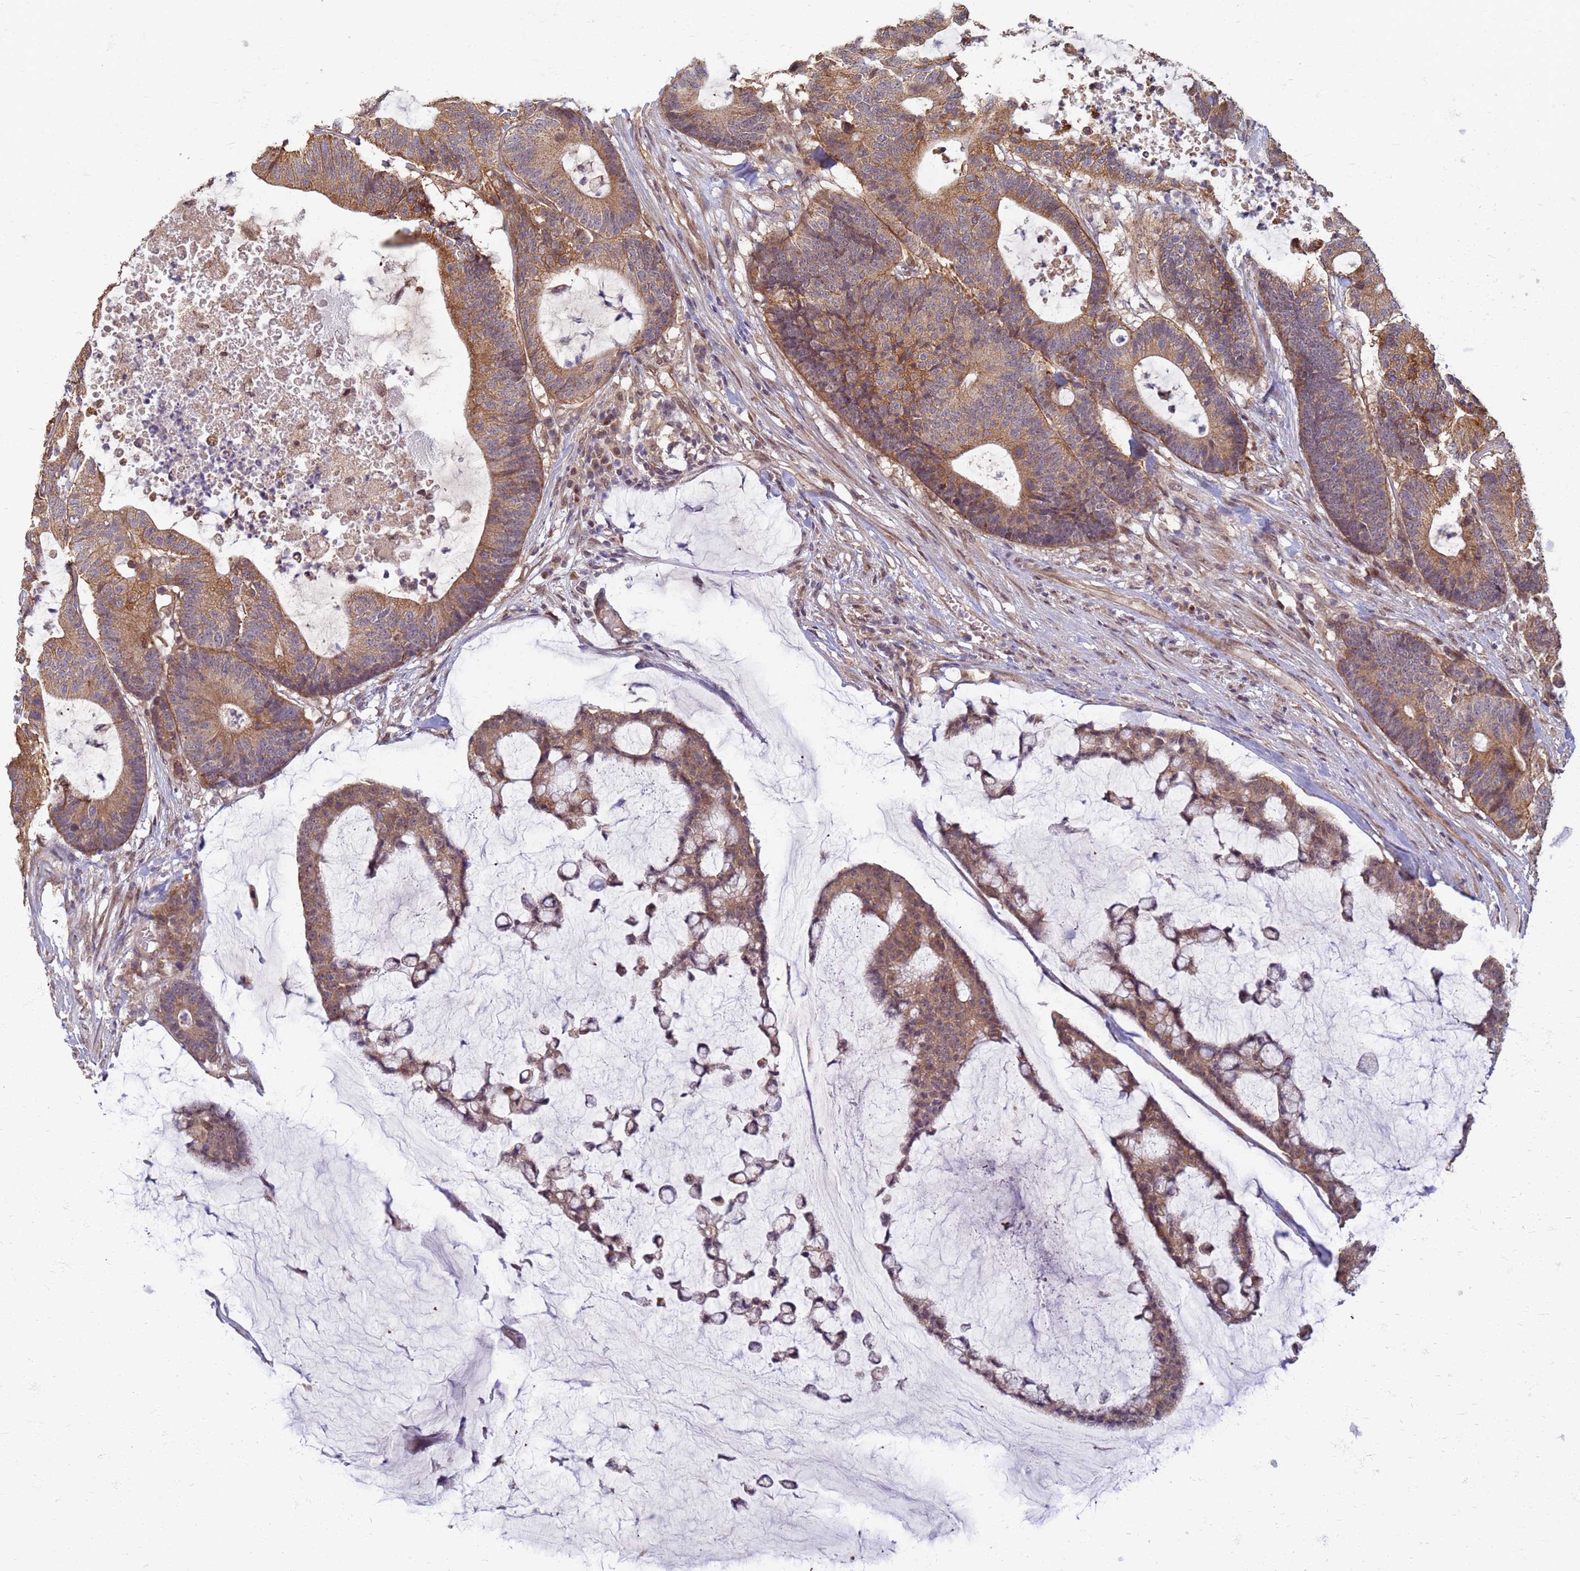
{"staining": {"intensity": "moderate", "quantity": ">75%", "location": "cytoplasmic/membranous"}, "tissue": "colorectal cancer", "cell_type": "Tumor cells", "image_type": "cancer", "snomed": [{"axis": "morphology", "description": "Adenocarcinoma, NOS"}, {"axis": "topography", "description": "Colon"}], "caption": "Immunohistochemistry (IHC) histopathology image of colorectal cancer (adenocarcinoma) stained for a protein (brown), which demonstrates medium levels of moderate cytoplasmic/membranous expression in about >75% of tumor cells.", "gene": "ITGB4", "patient": {"sex": "female", "age": 84}}